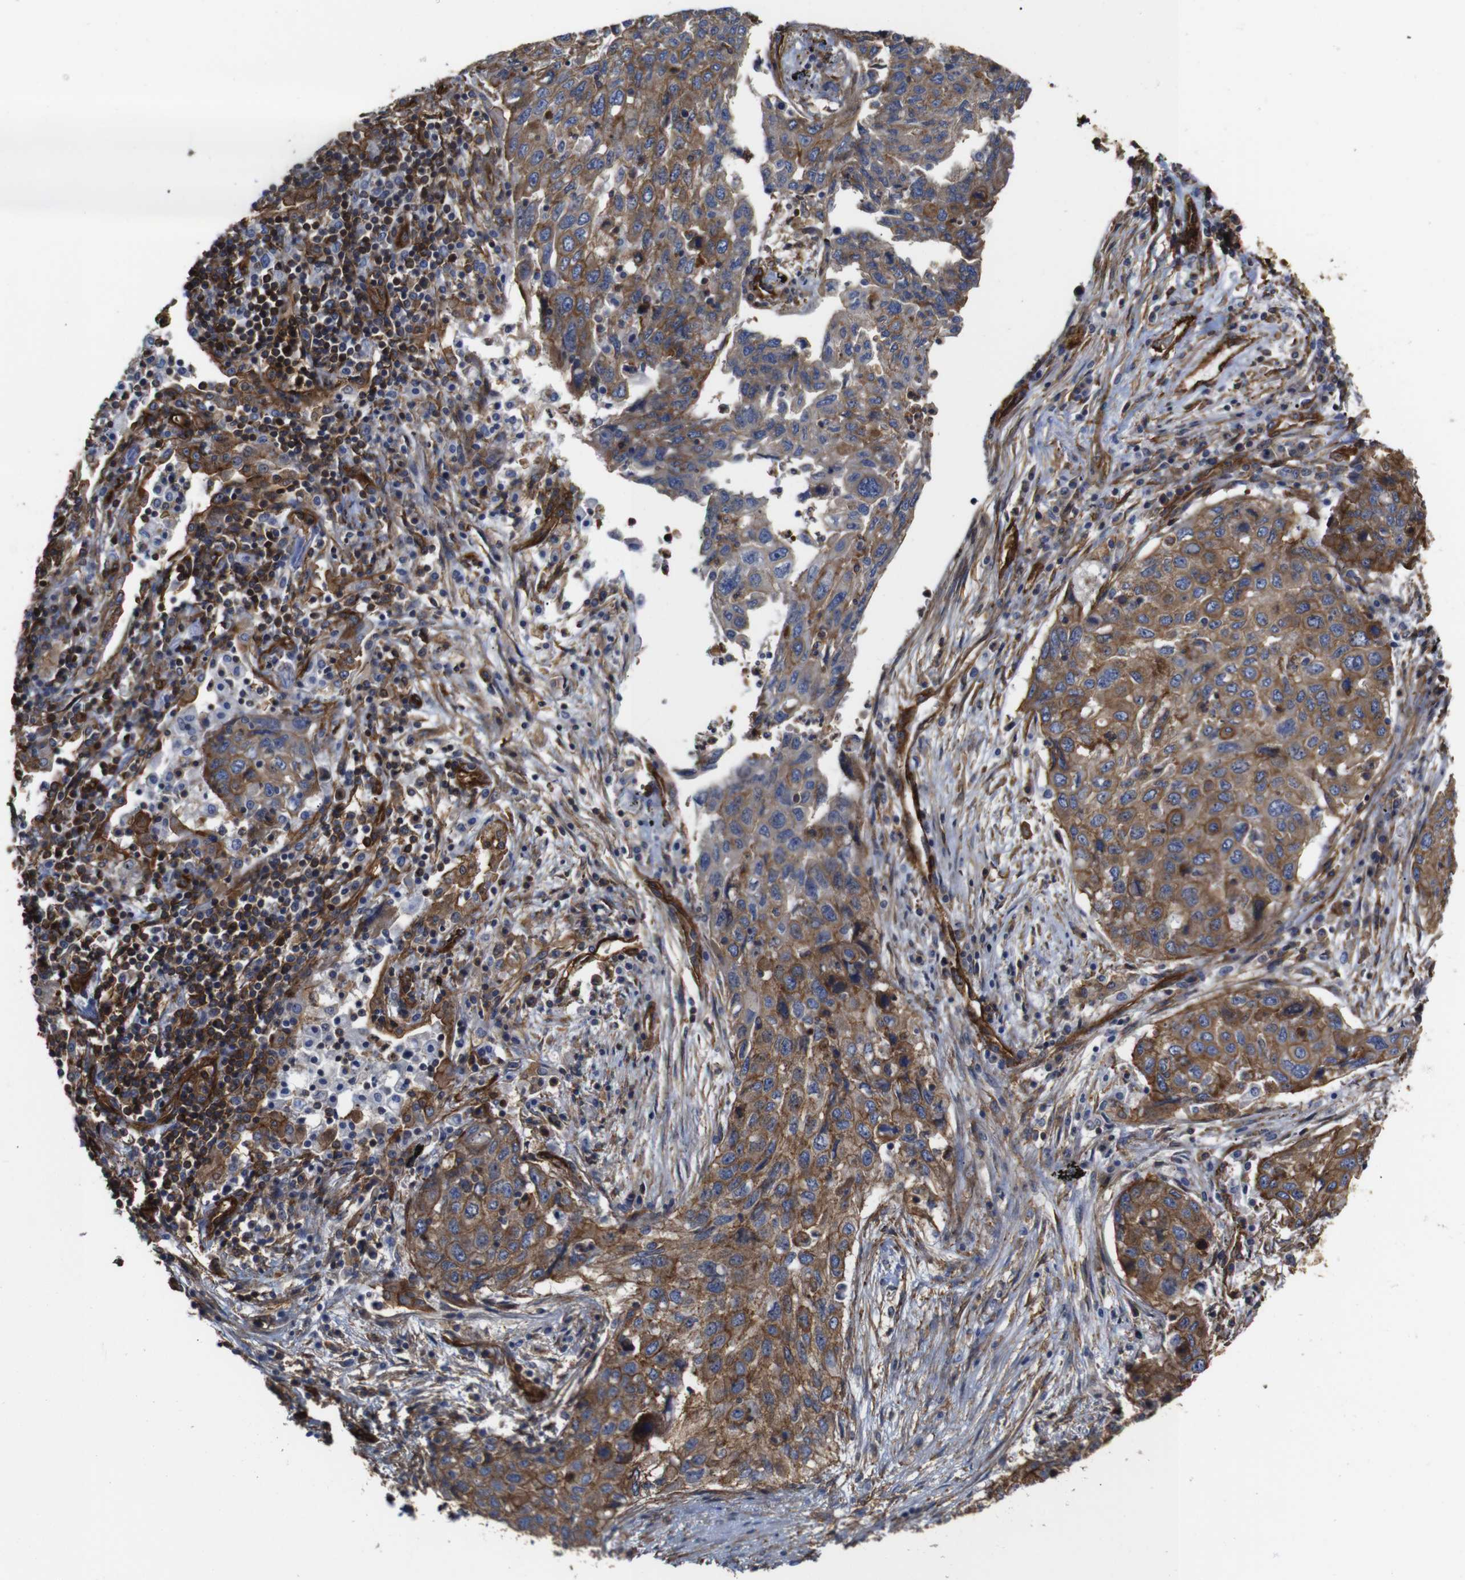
{"staining": {"intensity": "moderate", "quantity": ">75%", "location": "cytoplasmic/membranous"}, "tissue": "lung cancer", "cell_type": "Tumor cells", "image_type": "cancer", "snomed": [{"axis": "morphology", "description": "Squamous cell carcinoma, NOS"}, {"axis": "topography", "description": "Lung"}], "caption": "An immunohistochemistry histopathology image of neoplastic tissue is shown. Protein staining in brown highlights moderate cytoplasmic/membranous positivity in lung squamous cell carcinoma within tumor cells. (DAB (3,3'-diaminobenzidine) = brown stain, brightfield microscopy at high magnification).", "gene": "SPTBN1", "patient": {"sex": "female", "age": 63}}